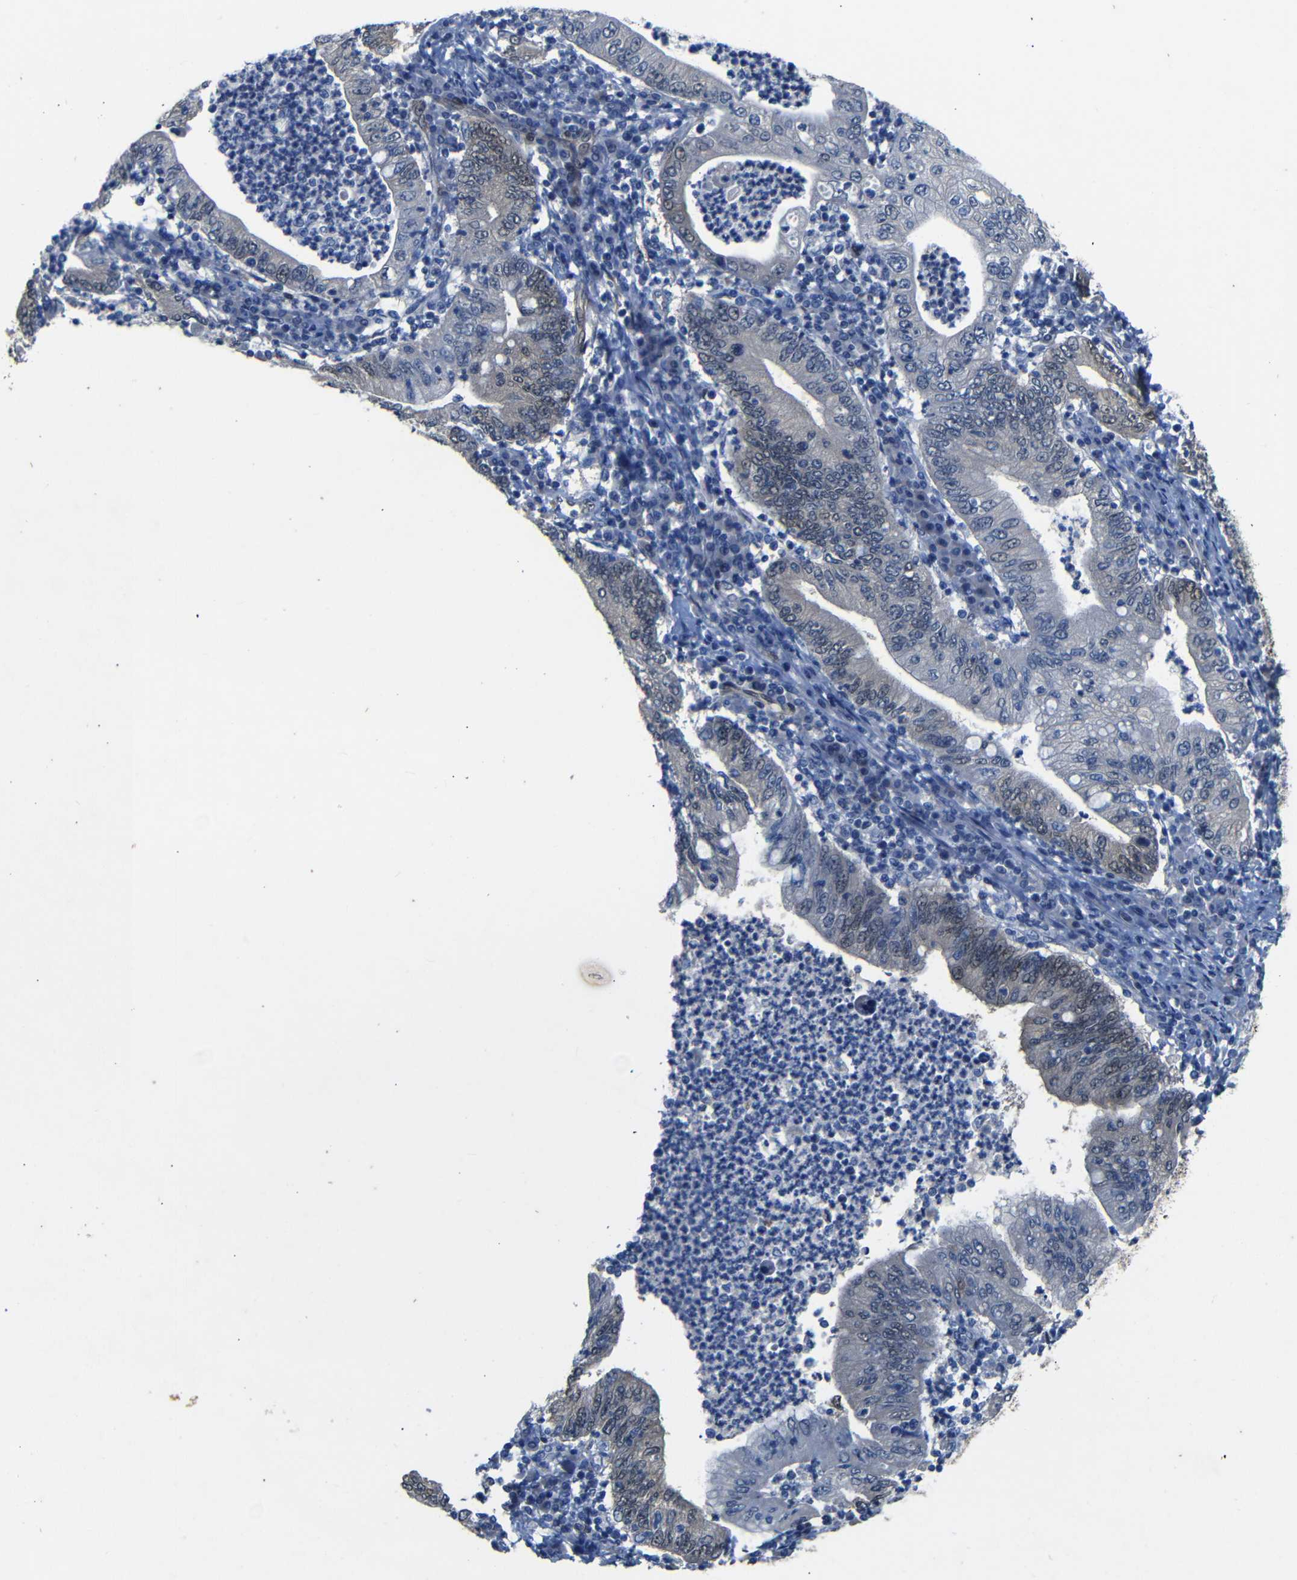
{"staining": {"intensity": "weak", "quantity": "<25%", "location": "nuclear"}, "tissue": "stomach cancer", "cell_type": "Tumor cells", "image_type": "cancer", "snomed": [{"axis": "morphology", "description": "Normal tissue, NOS"}, {"axis": "morphology", "description": "Adenocarcinoma, NOS"}, {"axis": "topography", "description": "Esophagus"}, {"axis": "topography", "description": "Stomach, upper"}, {"axis": "topography", "description": "Peripheral nerve tissue"}], "caption": "Human adenocarcinoma (stomach) stained for a protein using immunohistochemistry (IHC) shows no positivity in tumor cells.", "gene": "YAP1", "patient": {"sex": "male", "age": 62}}